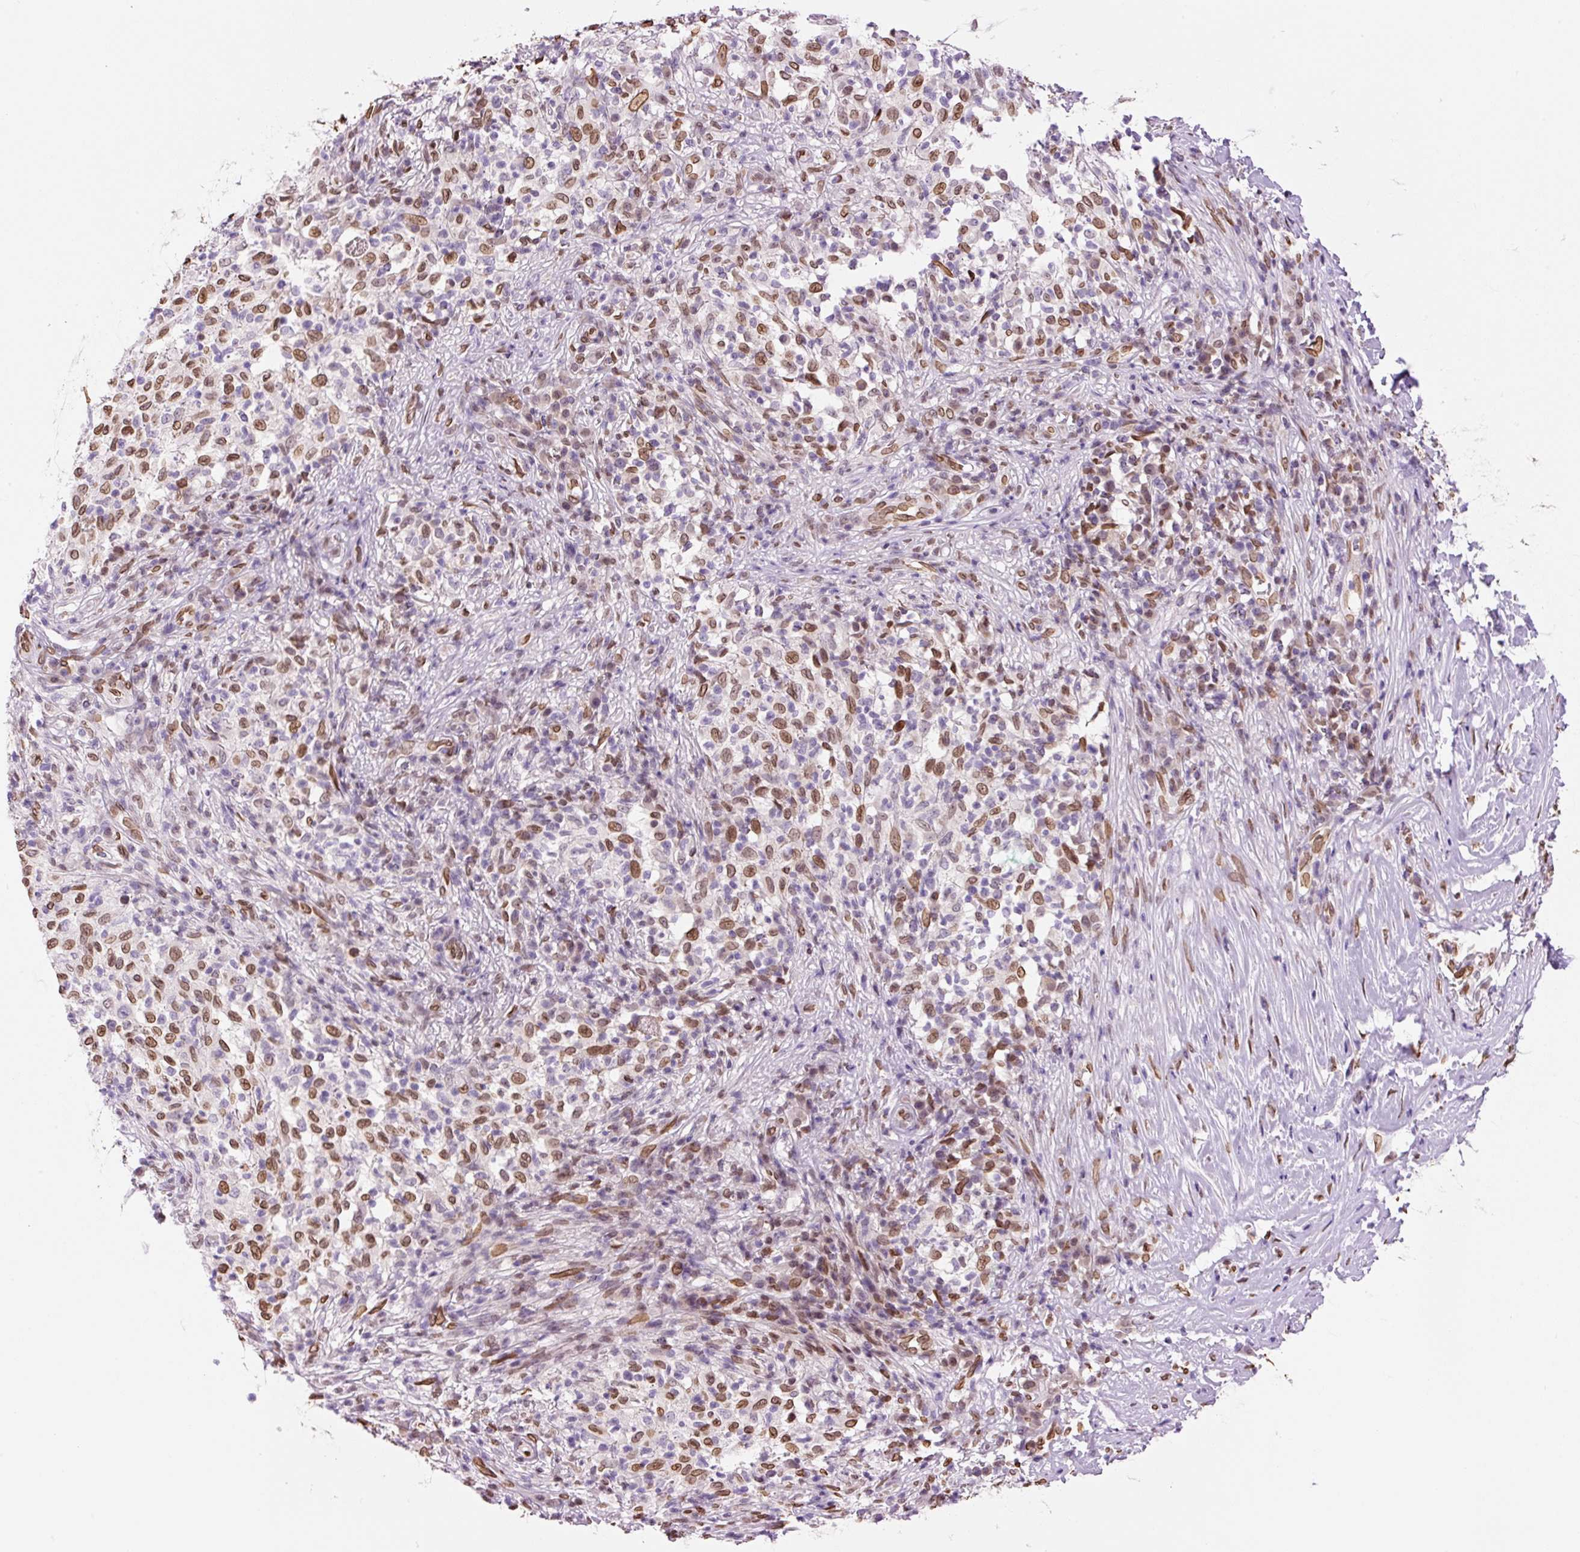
{"staining": {"intensity": "moderate", "quantity": ">75%", "location": "nuclear"}, "tissue": "melanoma", "cell_type": "Tumor cells", "image_type": "cancer", "snomed": [{"axis": "morphology", "description": "Malignant melanoma, NOS"}, {"axis": "topography", "description": "Skin"}], "caption": "Immunohistochemistry (IHC) histopathology image of malignant melanoma stained for a protein (brown), which reveals medium levels of moderate nuclear staining in approximately >75% of tumor cells.", "gene": "ZNF224", "patient": {"sex": "male", "age": 66}}